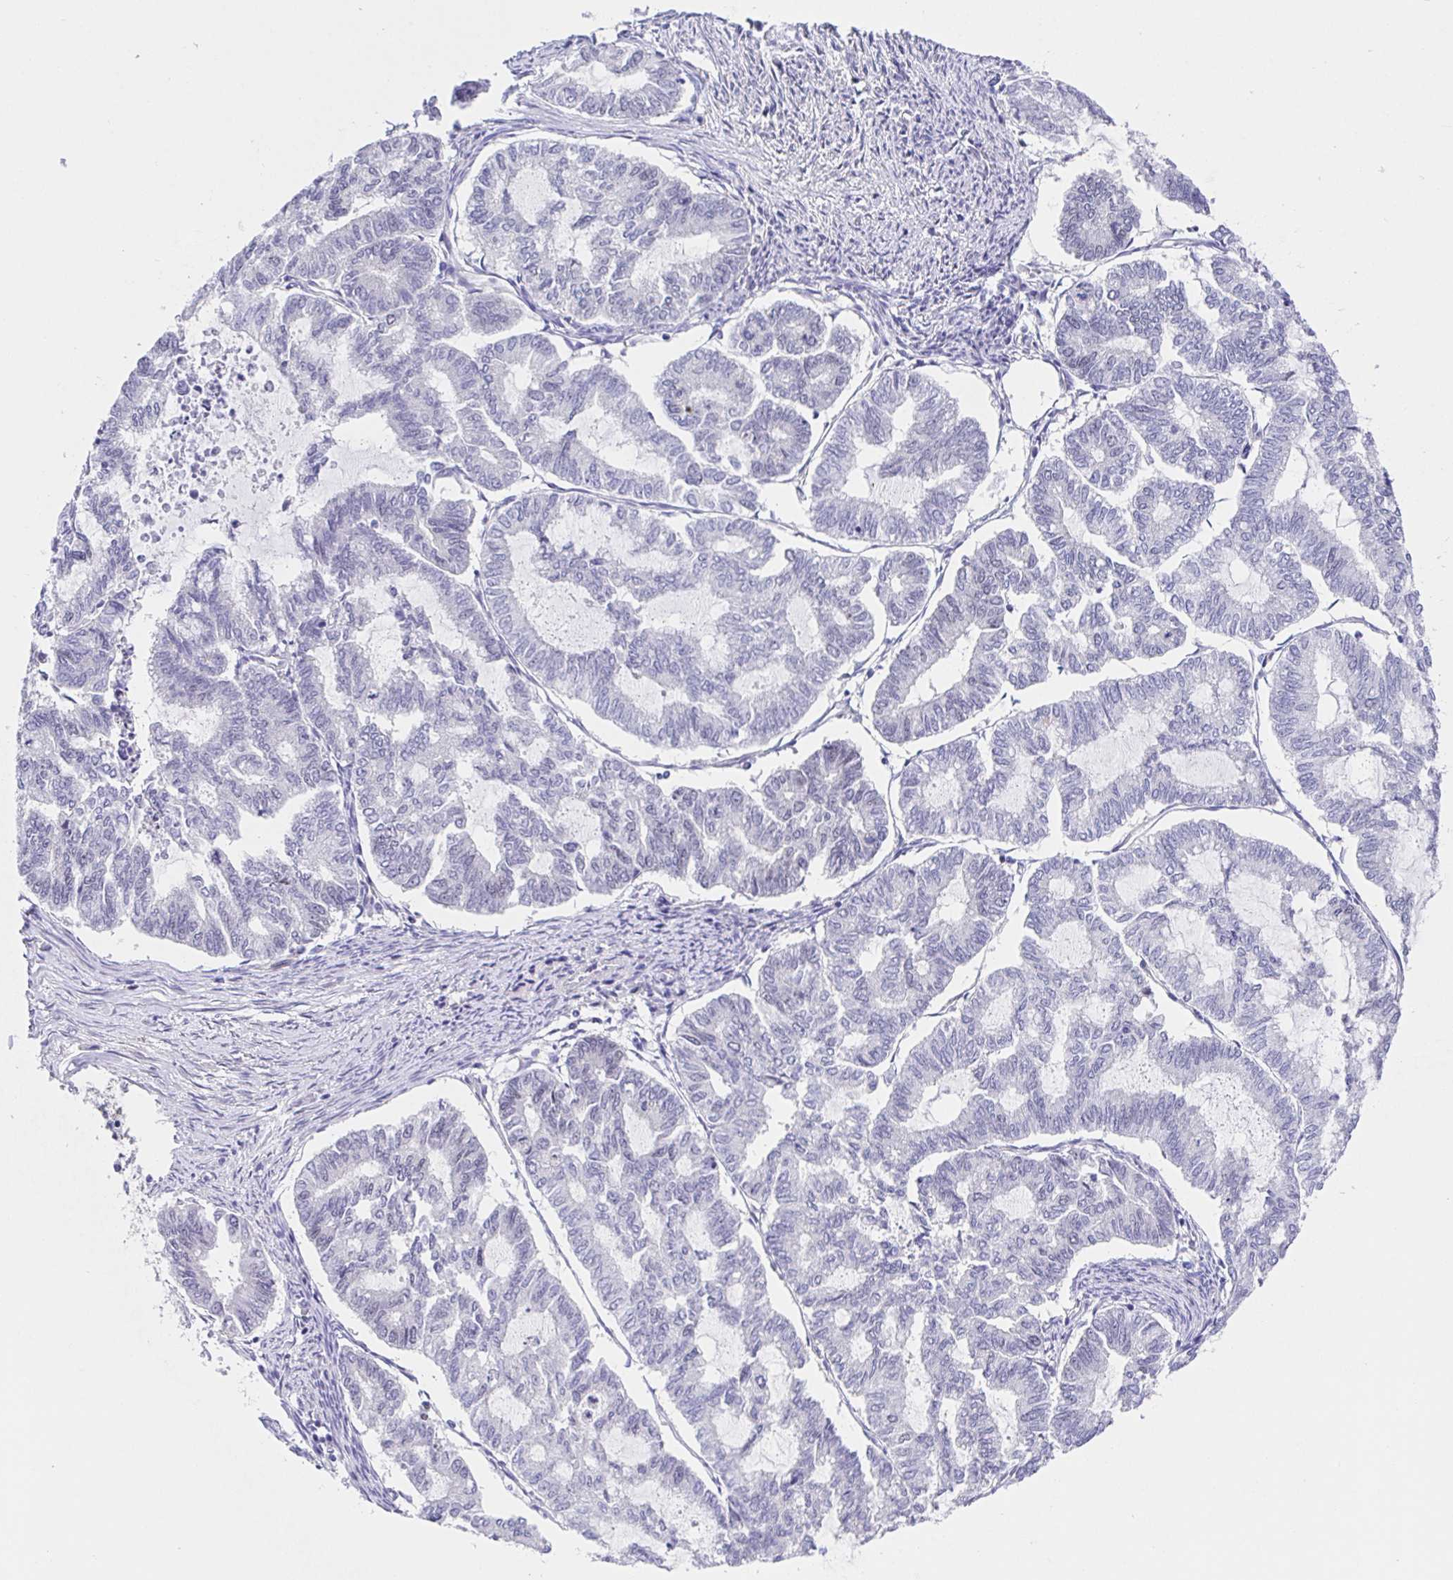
{"staining": {"intensity": "negative", "quantity": "none", "location": "none"}, "tissue": "endometrial cancer", "cell_type": "Tumor cells", "image_type": "cancer", "snomed": [{"axis": "morphology", "description": "Adenocarcinoma, NOS"}, {"axis": "topography", "description": "Endometrium"}], "caption": "IHC of human endometrial cancer (adenocarcinoma) reveals no expression in tumor cells.", "gene": "TIMELESS", "patient": {"sex": "female", "age": 79}}